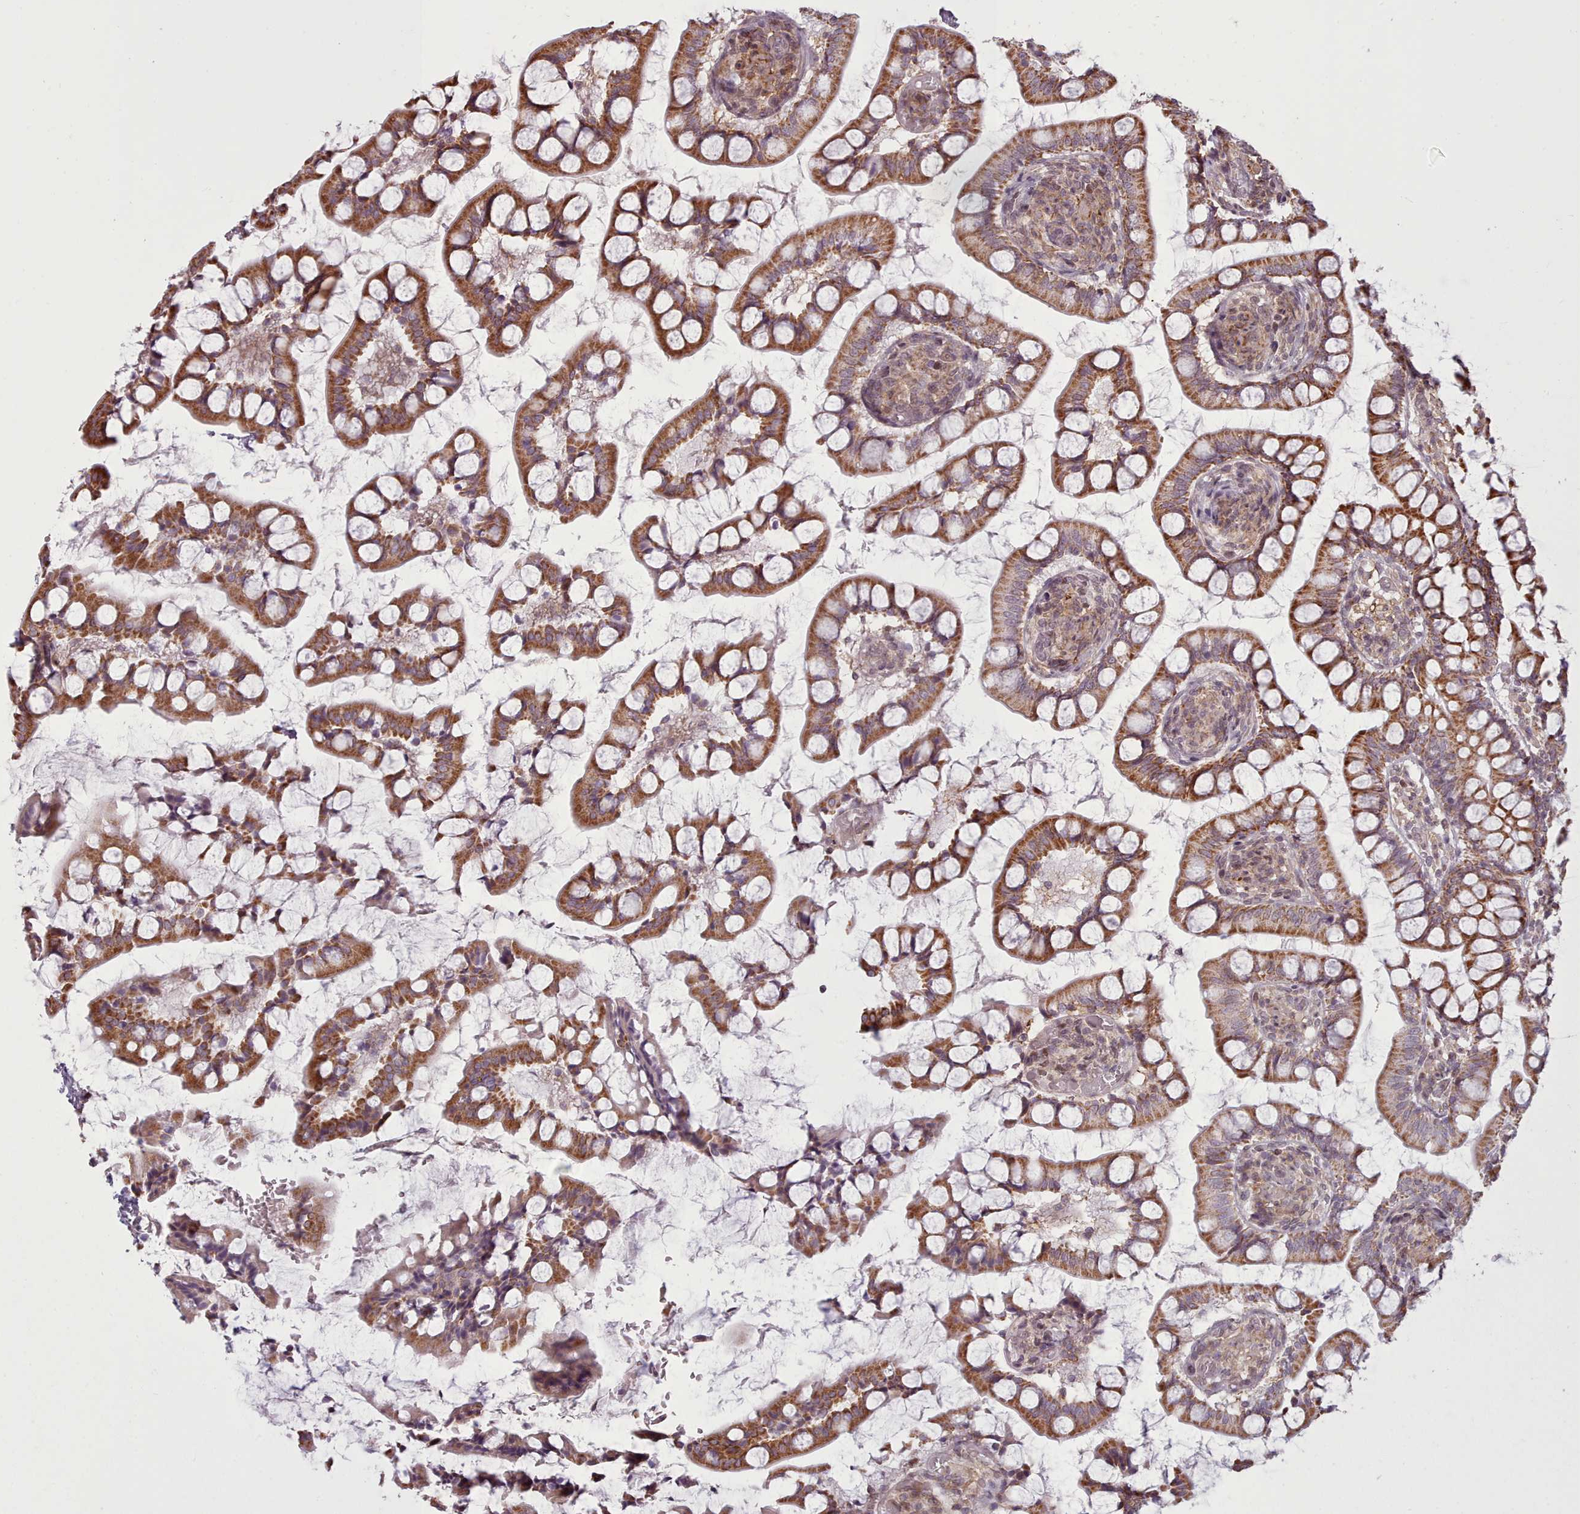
{"staining": {"intensity": "moderate", "quantity": ">75%", "location": "cytoplasmic/membranous"}, "tissue": "small intestine", "cell_type": "Glandular cells", "image_type": "normal", "snomed": [{"axis": "morphology", "description": "Normal tissue, NOS"}, {"axis": "topography", "description": "Small intestine"}], "caption": "Immunohistochemistry micrograph of benign small intestine: human small intestine stained using immunohistochemistry (IHC) shows medium levels of moderate protein expression localized specifically in the cytoplasmic/membranous of glandular cells, appearing as a cytoplasmic/membranous brown color.", "gene": "ZMYM4", "patient": {"sex": "male", "age": 52}}